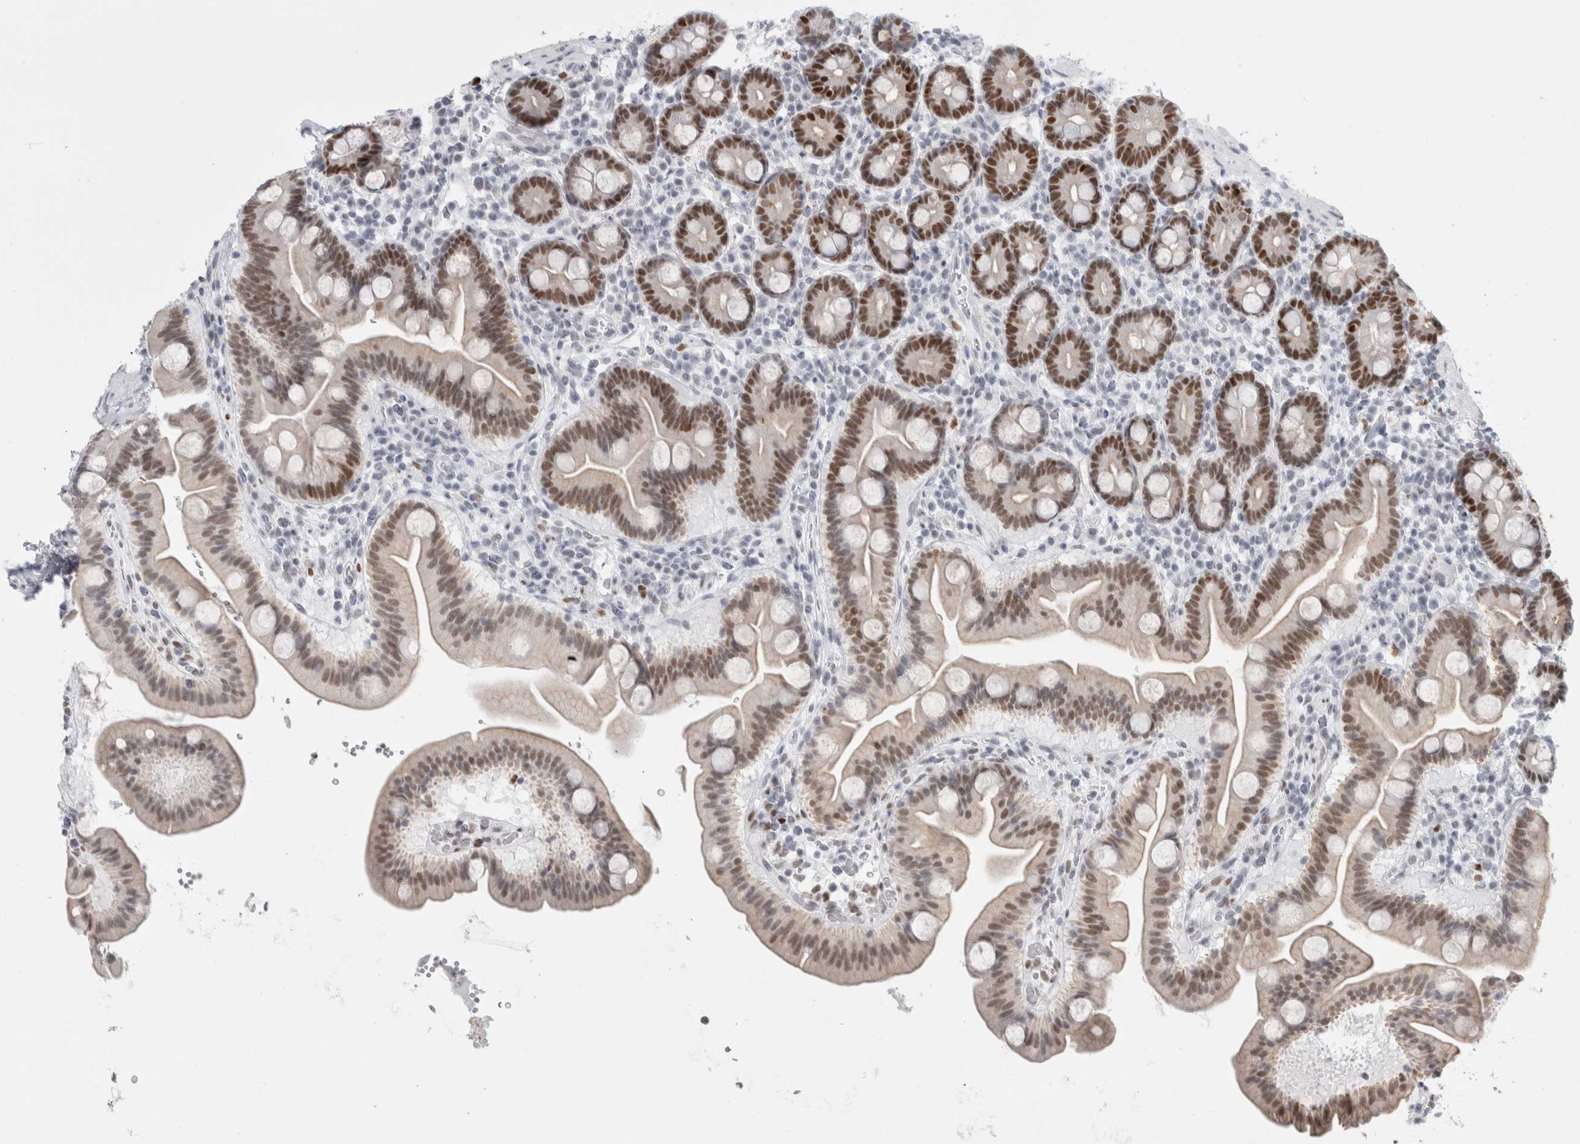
{"staining": {"intensity": "moderate", "quantity": "25%-75%", "location": "nuclear"}, "tissue": "duodenum", "cell_type": "Glandular cells", "image_type": "normal", "snomed": [{"axis": "morphology", "description": "Normal tissue, NOS"}, {"axis": "topography", "description": "Duodenum"}], "caption": "DAB immunohistochemical staining of normal human duodenum displays moderate nuclear protein expression in approximately 25%-75% of glandular cells.", "gene": "SMARCC1", "patient": {"sex": "male", "age": 54}}